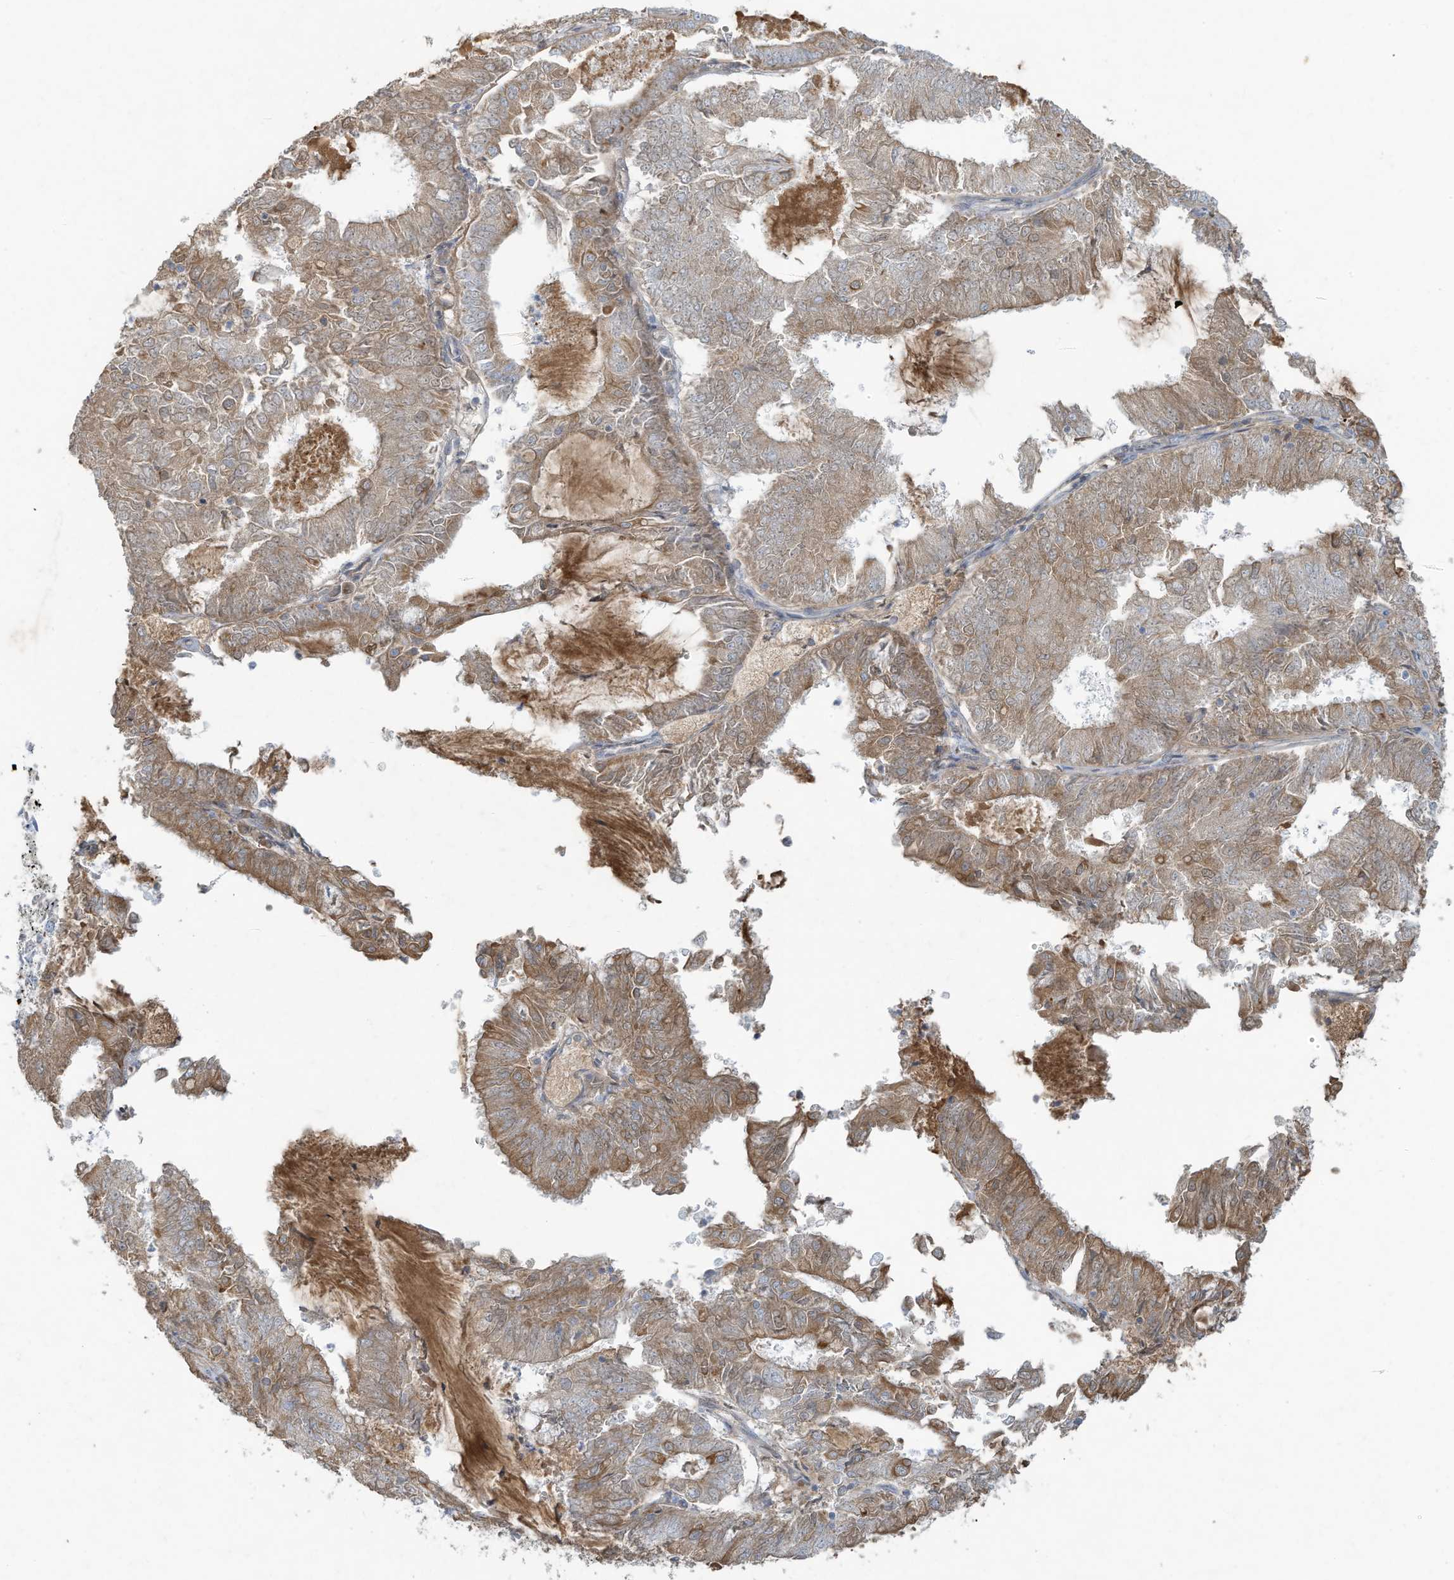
{"staining": {"intensity": "moderate", "quantity": ">75%", "location": "cytoplasmic/membranous"}, "tissue": "endometrial cancer", "cell_type": "Tumor cells", "image_type": "cancer", "snomed": [{"axis": "morphology", "description": "Adenocarcinoma, NOS"}, {"axis": "topography", "description": "Endometrium"}], "caption": "A brown stain highlights moderate cytoplasmic/membranous staining of a protein in human adenocarcinoma (endometrial) tumor cells.", "gene": "TUBE1", "patient": {"sex": "female", "age": 57}}